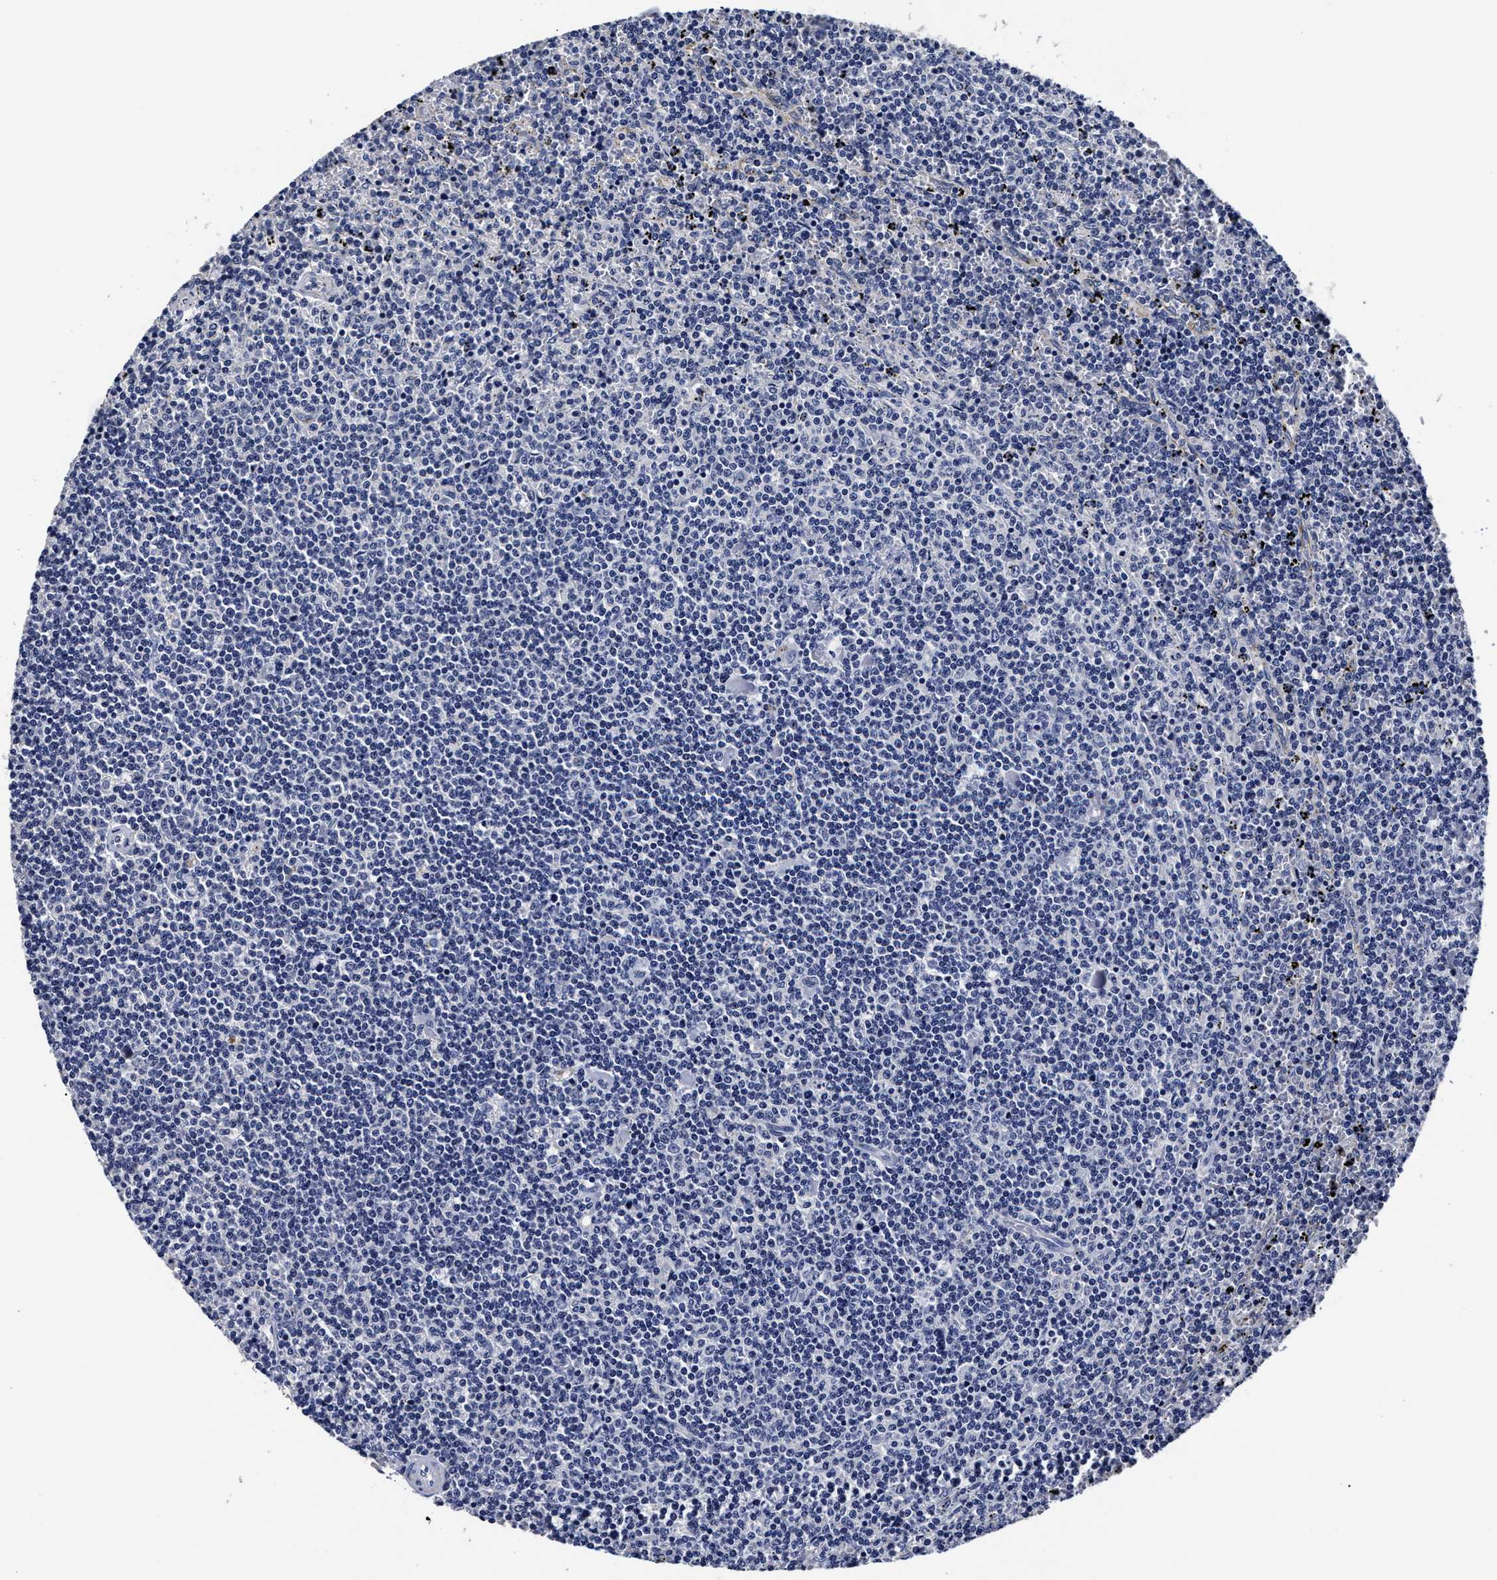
{"staining": {"intensity": "negative", "quantity": "none", "location": "none"}, "tissue": "lymphoma", "cell_type": "Tumor cells", "image_type": "cancer", "snomed": [{"axis": "morphology", "description": "Malignant lymphoma, non-Hodgkin's type, Low grade"}, {"axis": "topography", "description": "Spleen"}], "caption": "Immunohistochemistry (IHC) histopathology image of neoplastic tissue: low-grade malignant lymphoma, non-Hodgkin's type stained with DAB (3,3'-diaminobenzidine) exhibits no significant protein expression in tumor cells.", "gene": "OLFML2A", "patient": {"sex": "female", "age": 50}}